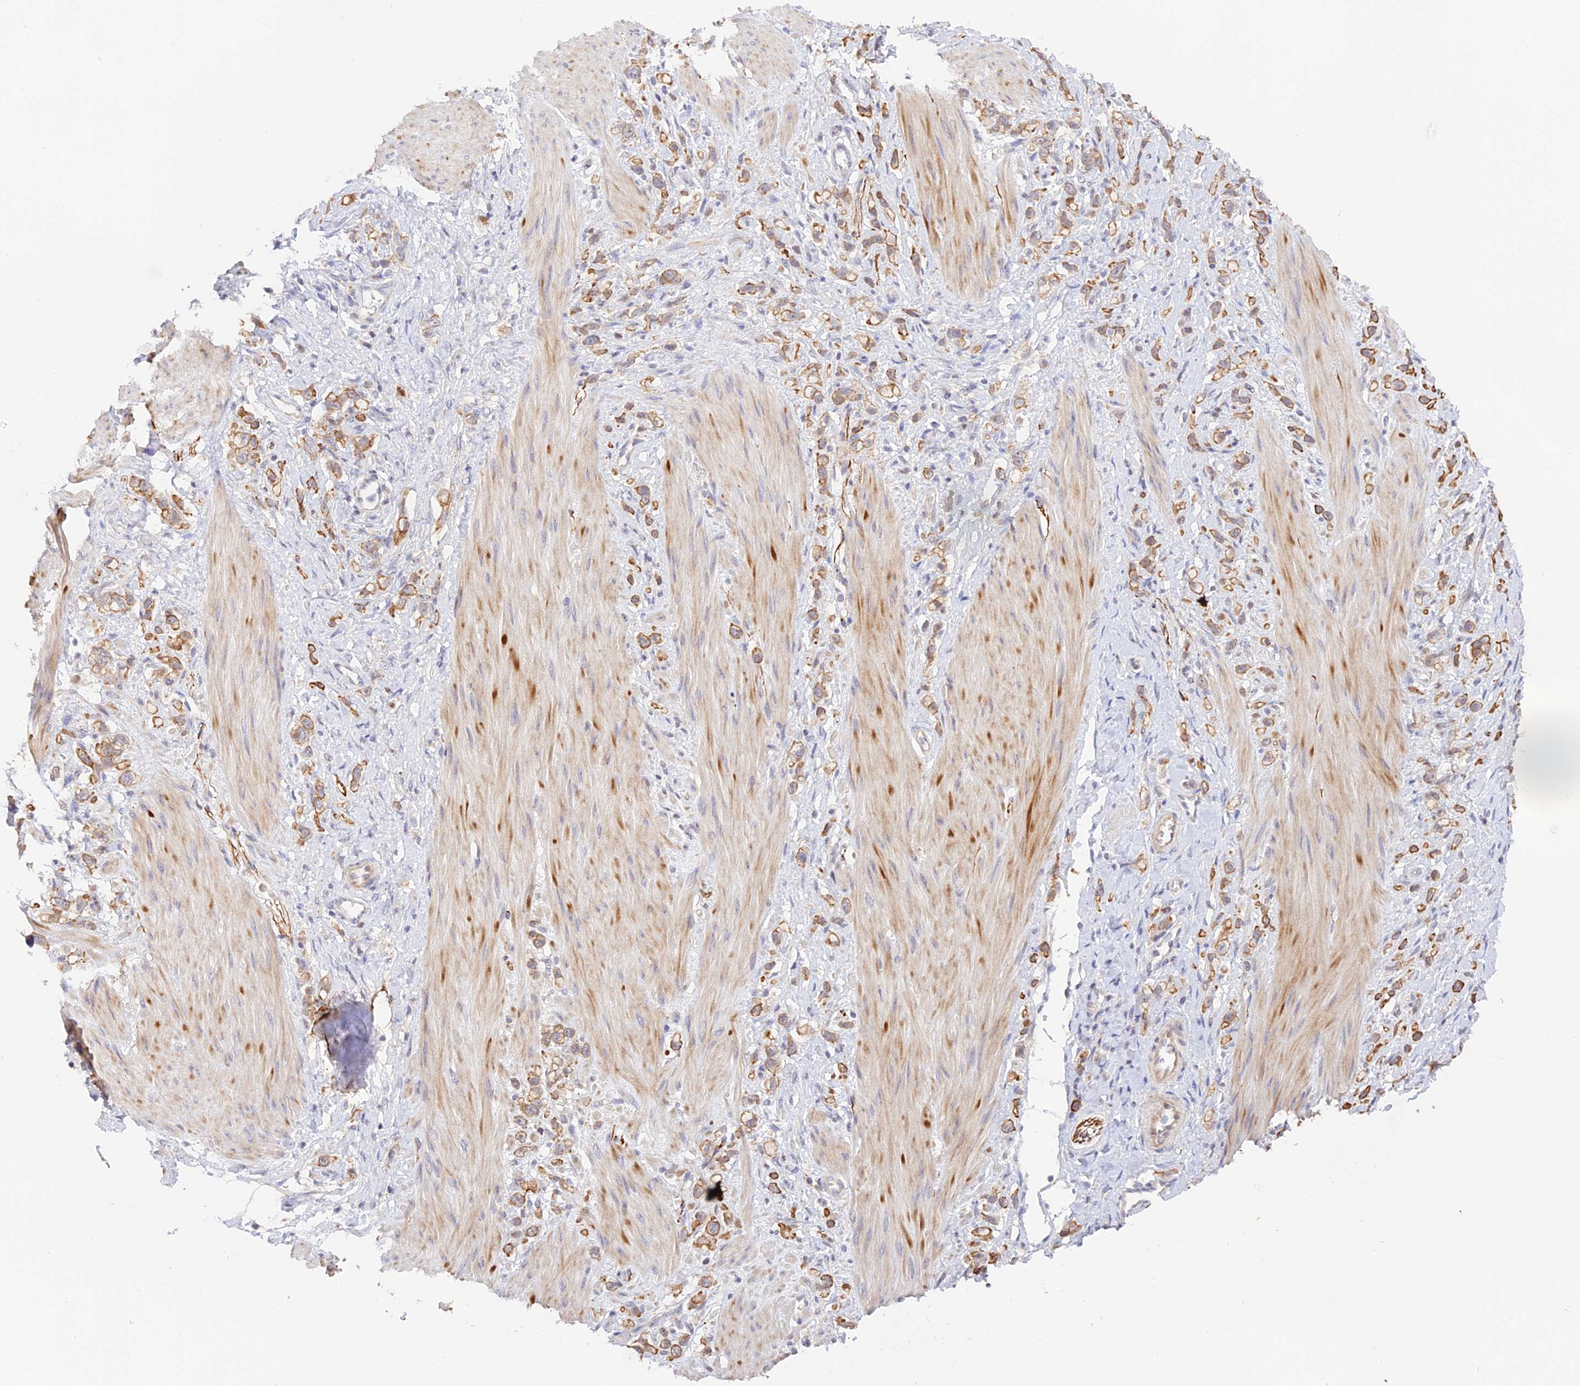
{"staining": {"intensity": "moderate", "quantity": ">75%", "location": "cytoplasmic/membranous"}, "tissue": "stomach cancer", "cell_type": "Tumor cells", "image_type": "cancer", "snomed": [{"axis": "morphology", "description": "Adenocarcinoma, NOS"}, {"axis": "topography", "description": "Stomach"}], "caption": "A high-resolution histopathology image shows IHC staining of stomach cancer (adenocarcinoma), which reveals moderate cytoplasmic/membranous expression in approximately >75% of tumor cells. Nuclei are stained in blue.", "gene": "CAMSAP3", "patient": {"sex": "female", "age": 65}}